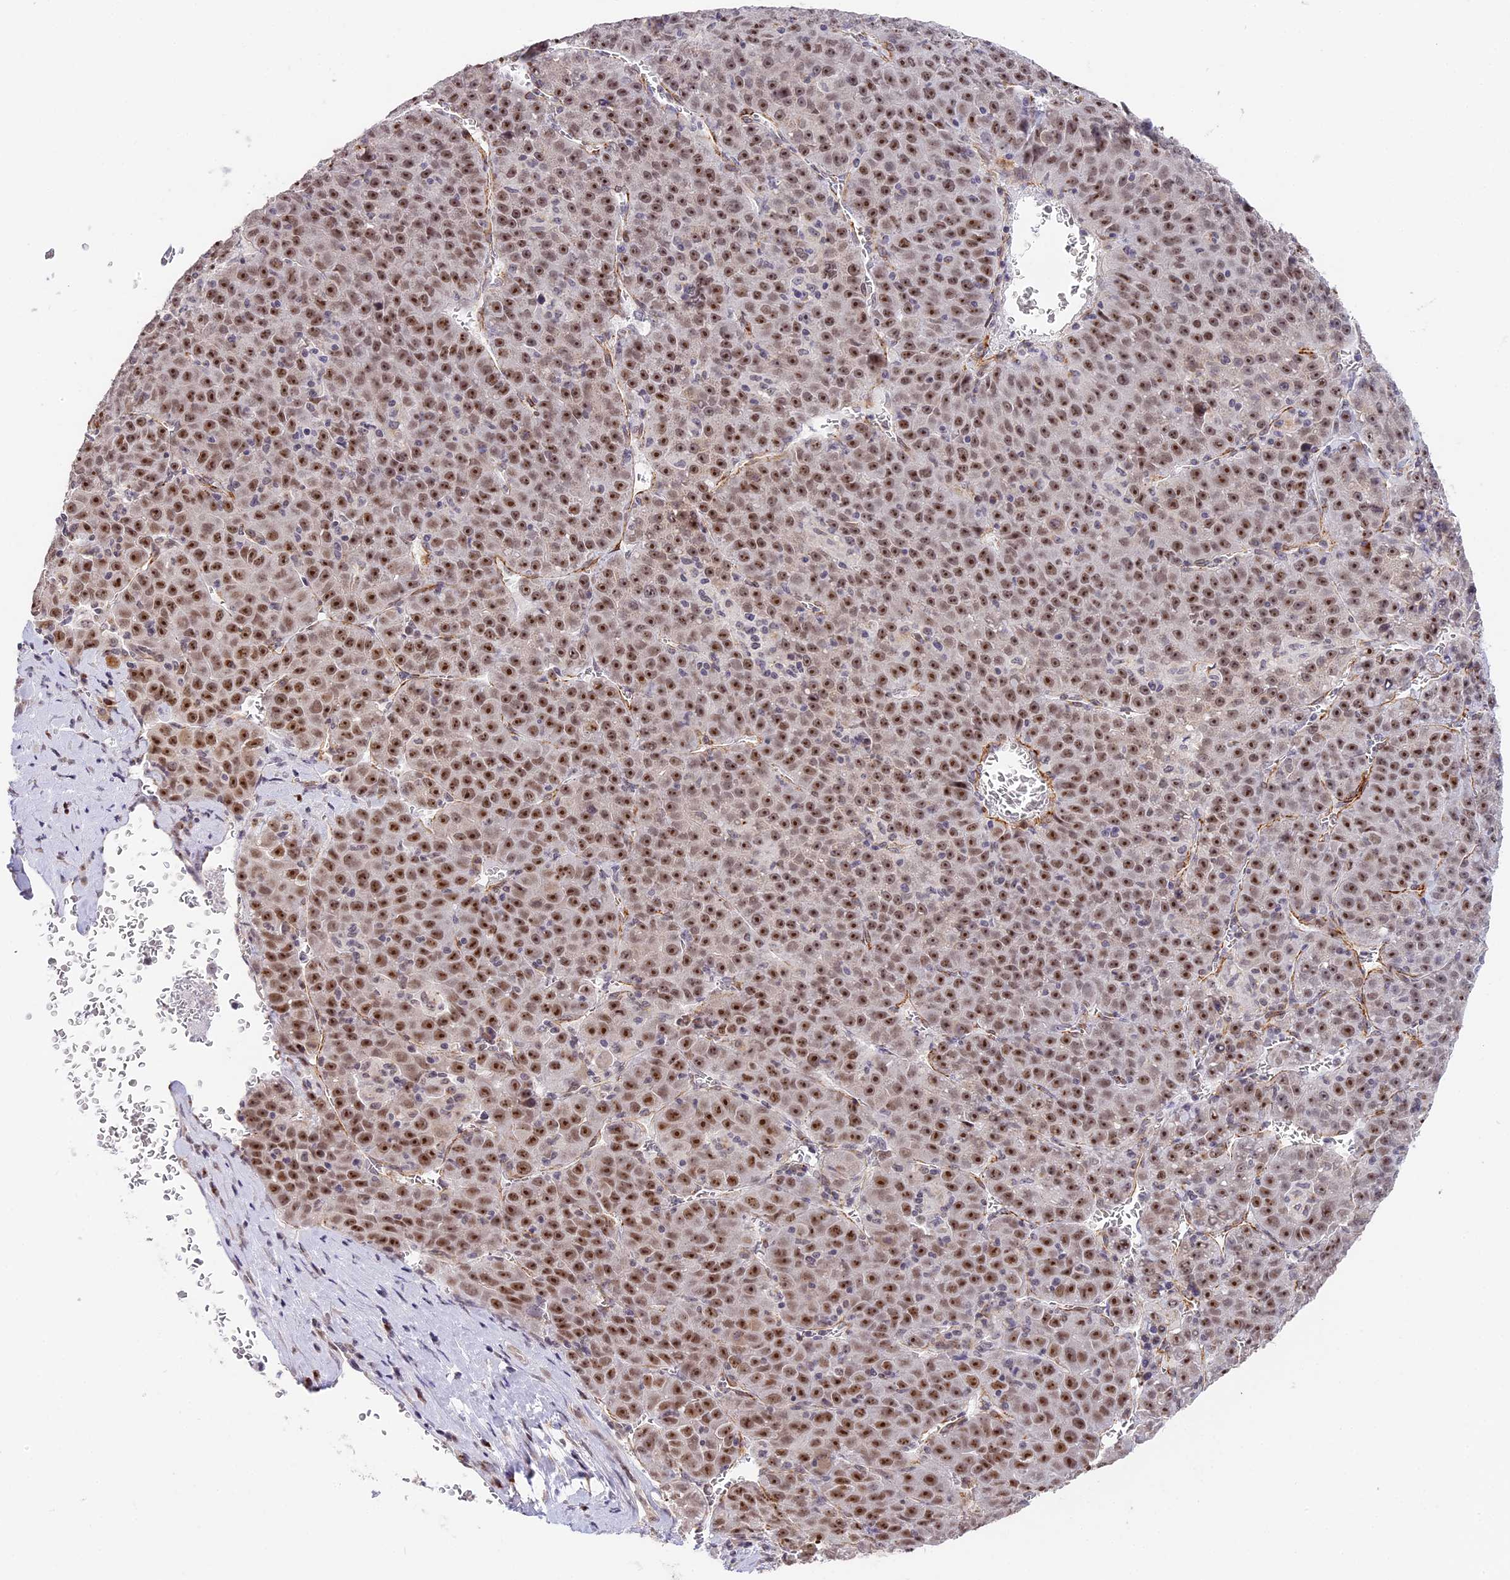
{"staining": {"intensity": "strong", "quantity": ">75%", "location": "nuclear"}, "tissue": "liver cancer", "cell_type": "Tumor cells", "image_type": "cancer", "snomed": [{"axis": "morphology", "description": "Carcinoma, Hepatocellular, NOS"}, {"axis": "topography", "description": "Liver"}], "caption": "DAB immunohistochemical staining of liver cancer reveals strong nuclear protein staining in approximately >75% of tumor cells.", "gene": "HEATR5B", "patient": {"sex": "female", "age": 53}}